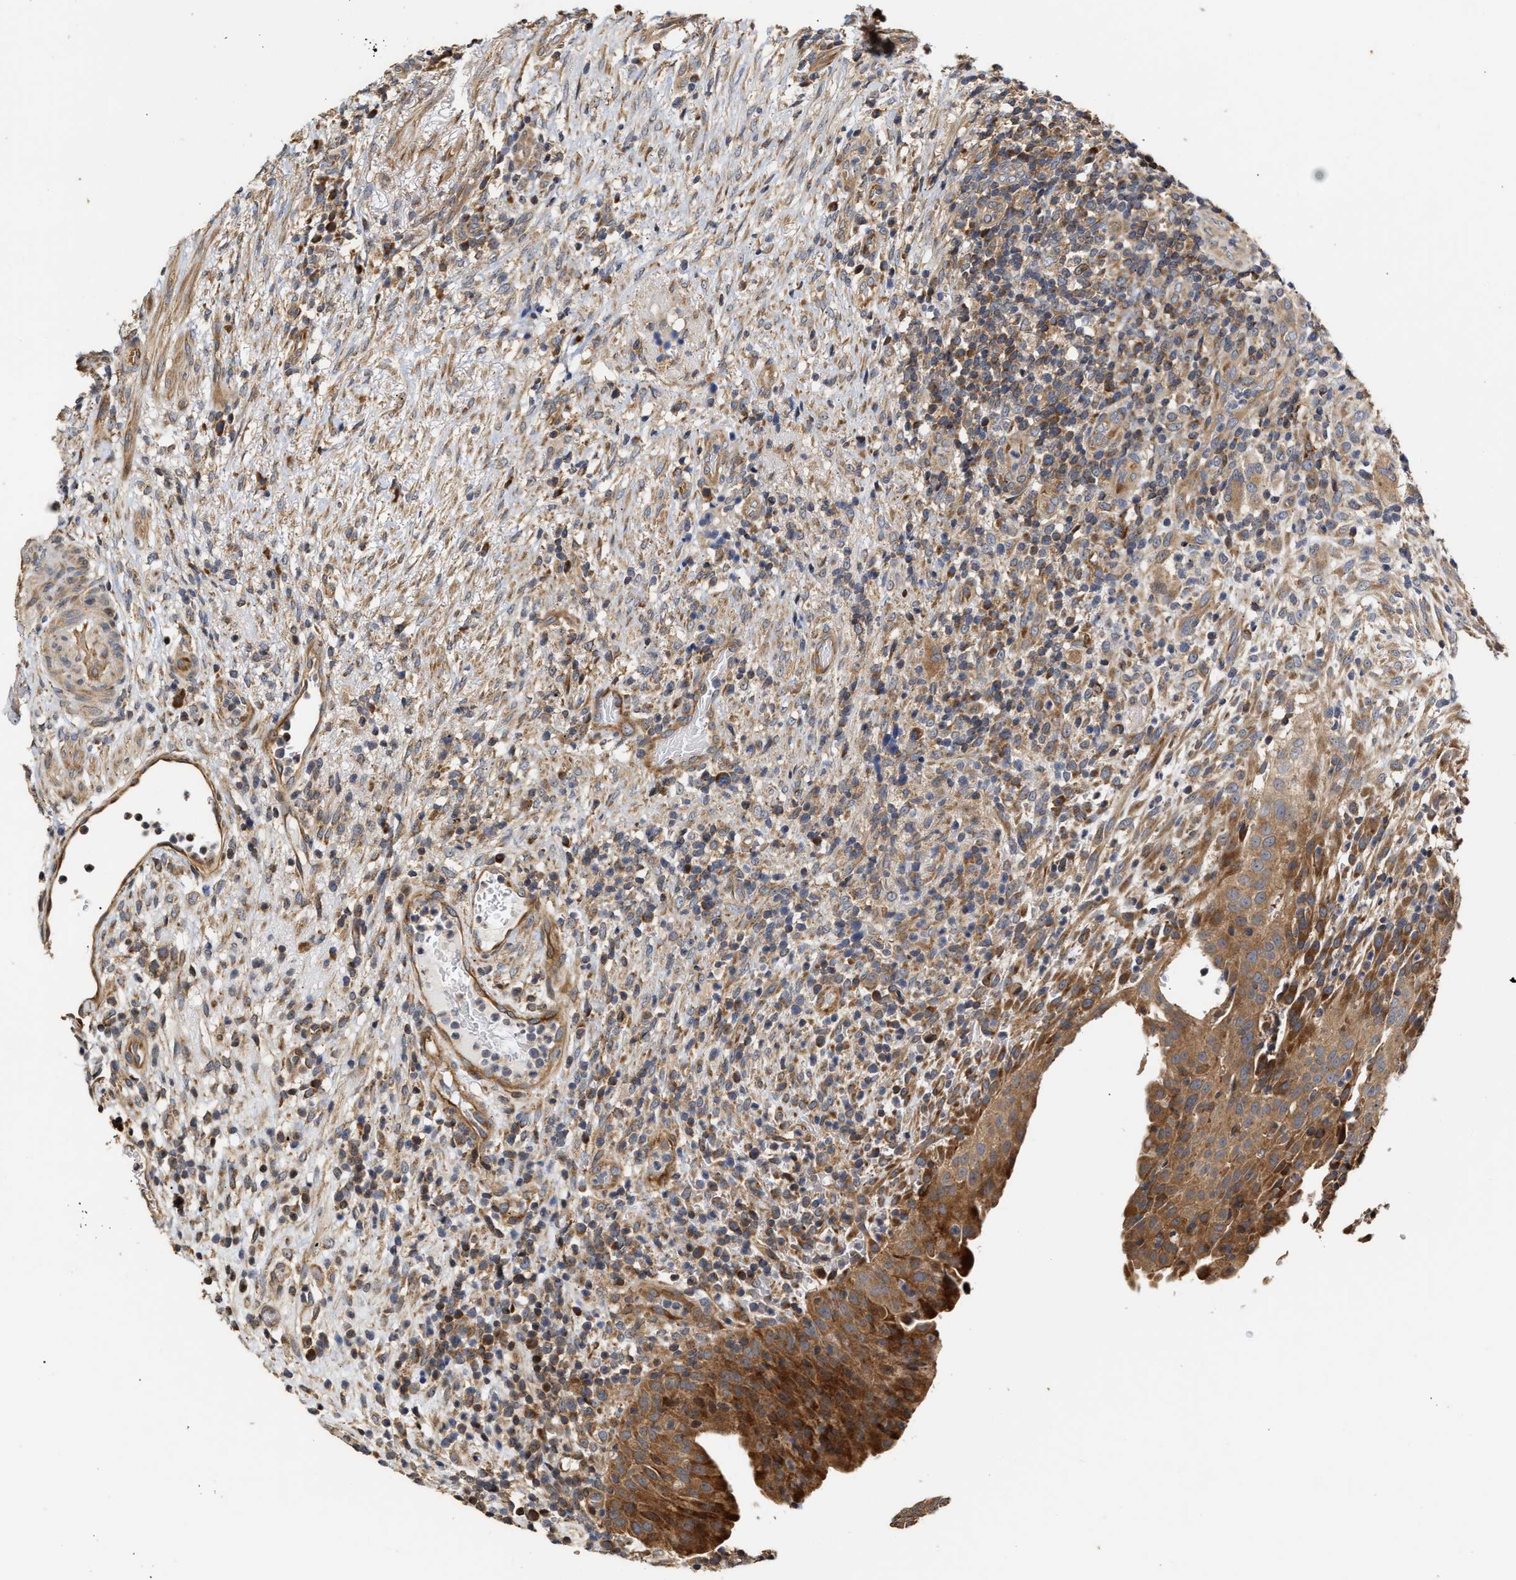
{"staining": {"intensity": "strong", "quantity": ">75%", "location": "cytoplasmic/membranous"}, "tissue": "urothelial cancer", "cell_type": "Tumor cells", "image_type": "cancer", "snomed": [{"axis": "morphology", "description": "Urothelial carcinoma, Low grade"}, {"axis": "topography", "description": "Urinary bladder"}], "caption": "Urothelial cancer stained with a brown dye demonstrates strong cytoplasmic/membranous positive positivity in about >75% of tumor cells.", "gene": "CLIP2", "patient": {"sex": "female", "age": 75}}